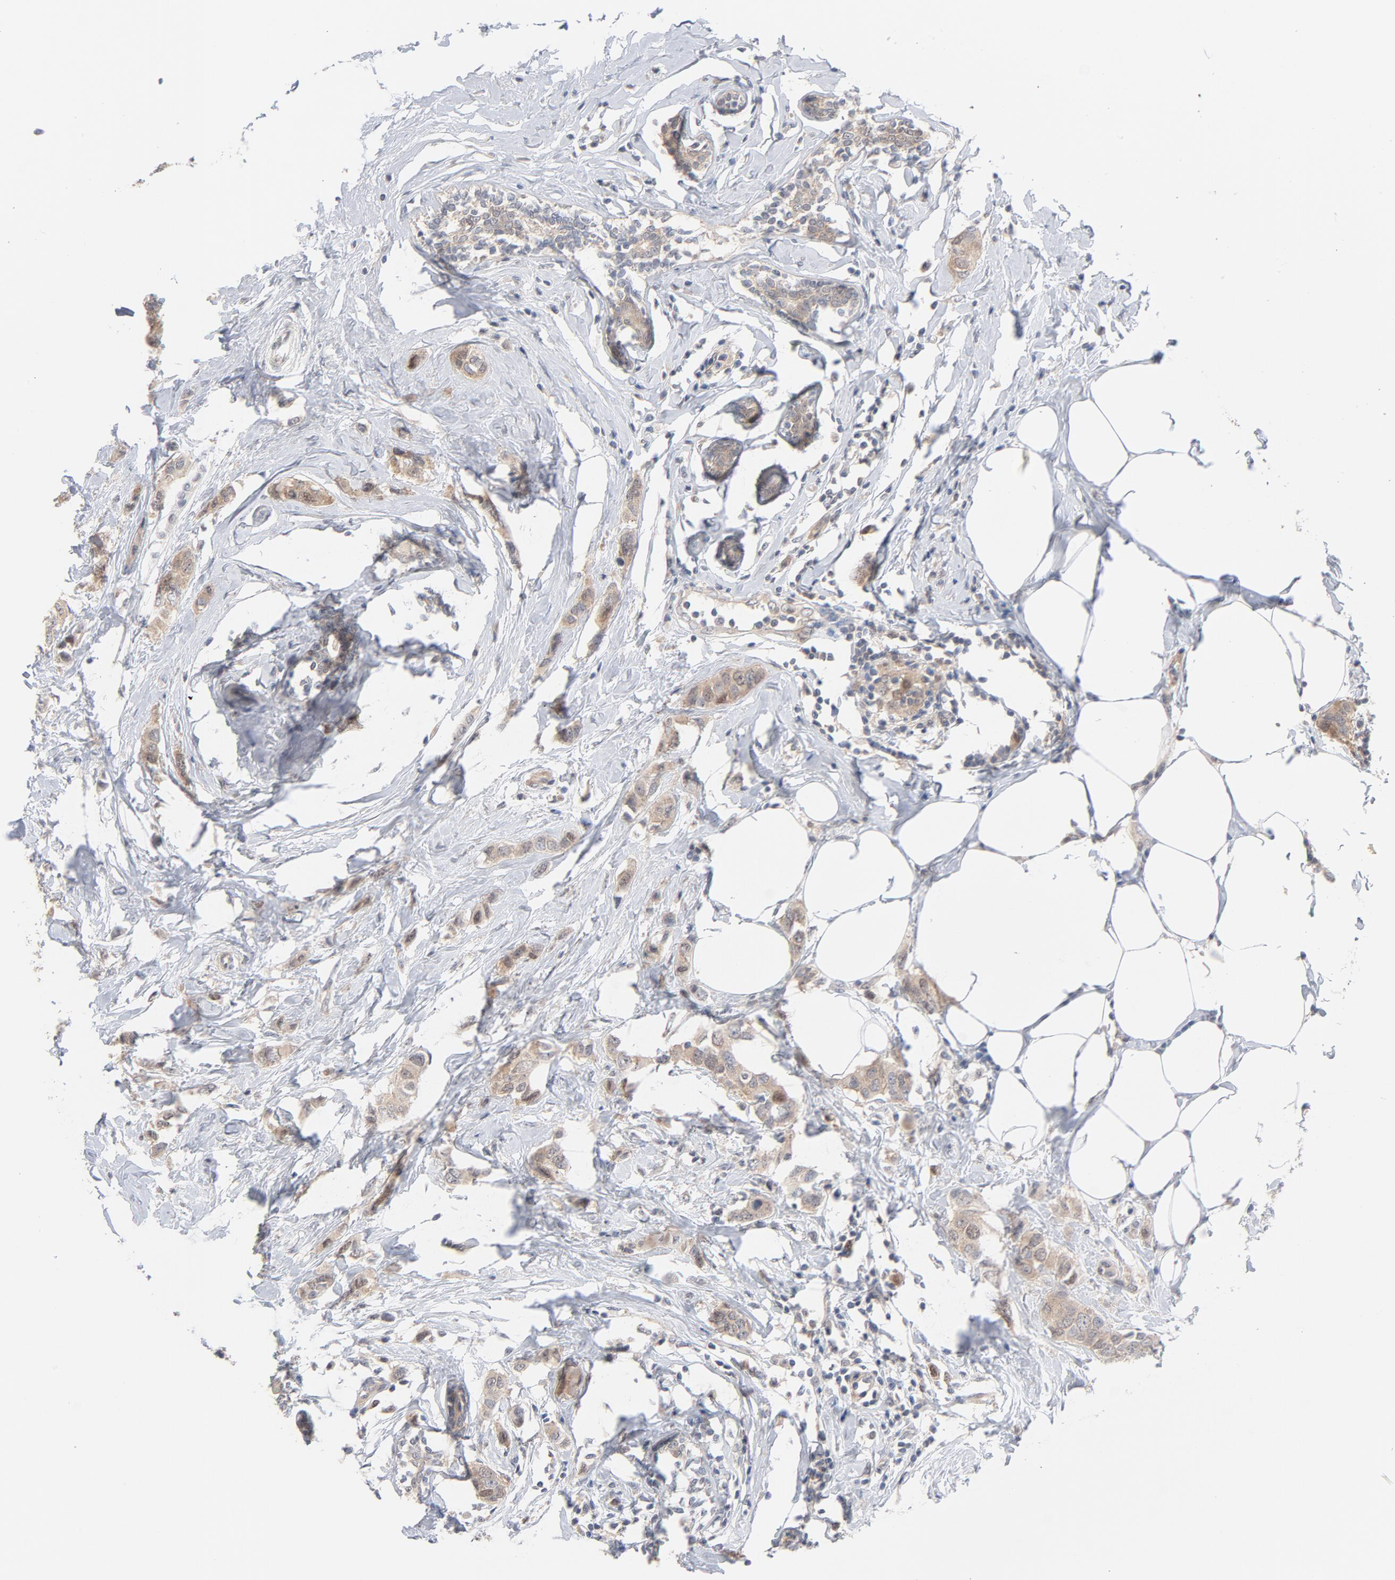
{"staining": {"intensity": "weak", "quantity": ">75%", "location": "cytoplasmic/membranous"}, "tissue": "breast cancer", "cell_type": "Tumor cells", "image_type": "cancer", "snomed": [{"axis": "morphology", "description": "Normal tissue, NOS"}, {"axis": "morphology", "description": "Duct carcinoma"}, {"axis": "topography", "description": "Breast"}], "caption": "Approximately >75% of tumor cells in breast cancer (invasive ductal carcinoma) display weak cytoplasmic/membranous protein expression as visualized by brown immunohistochemical staining.", "gene": "UBL4A", "patient": {"sex": "female", "age": 50}}